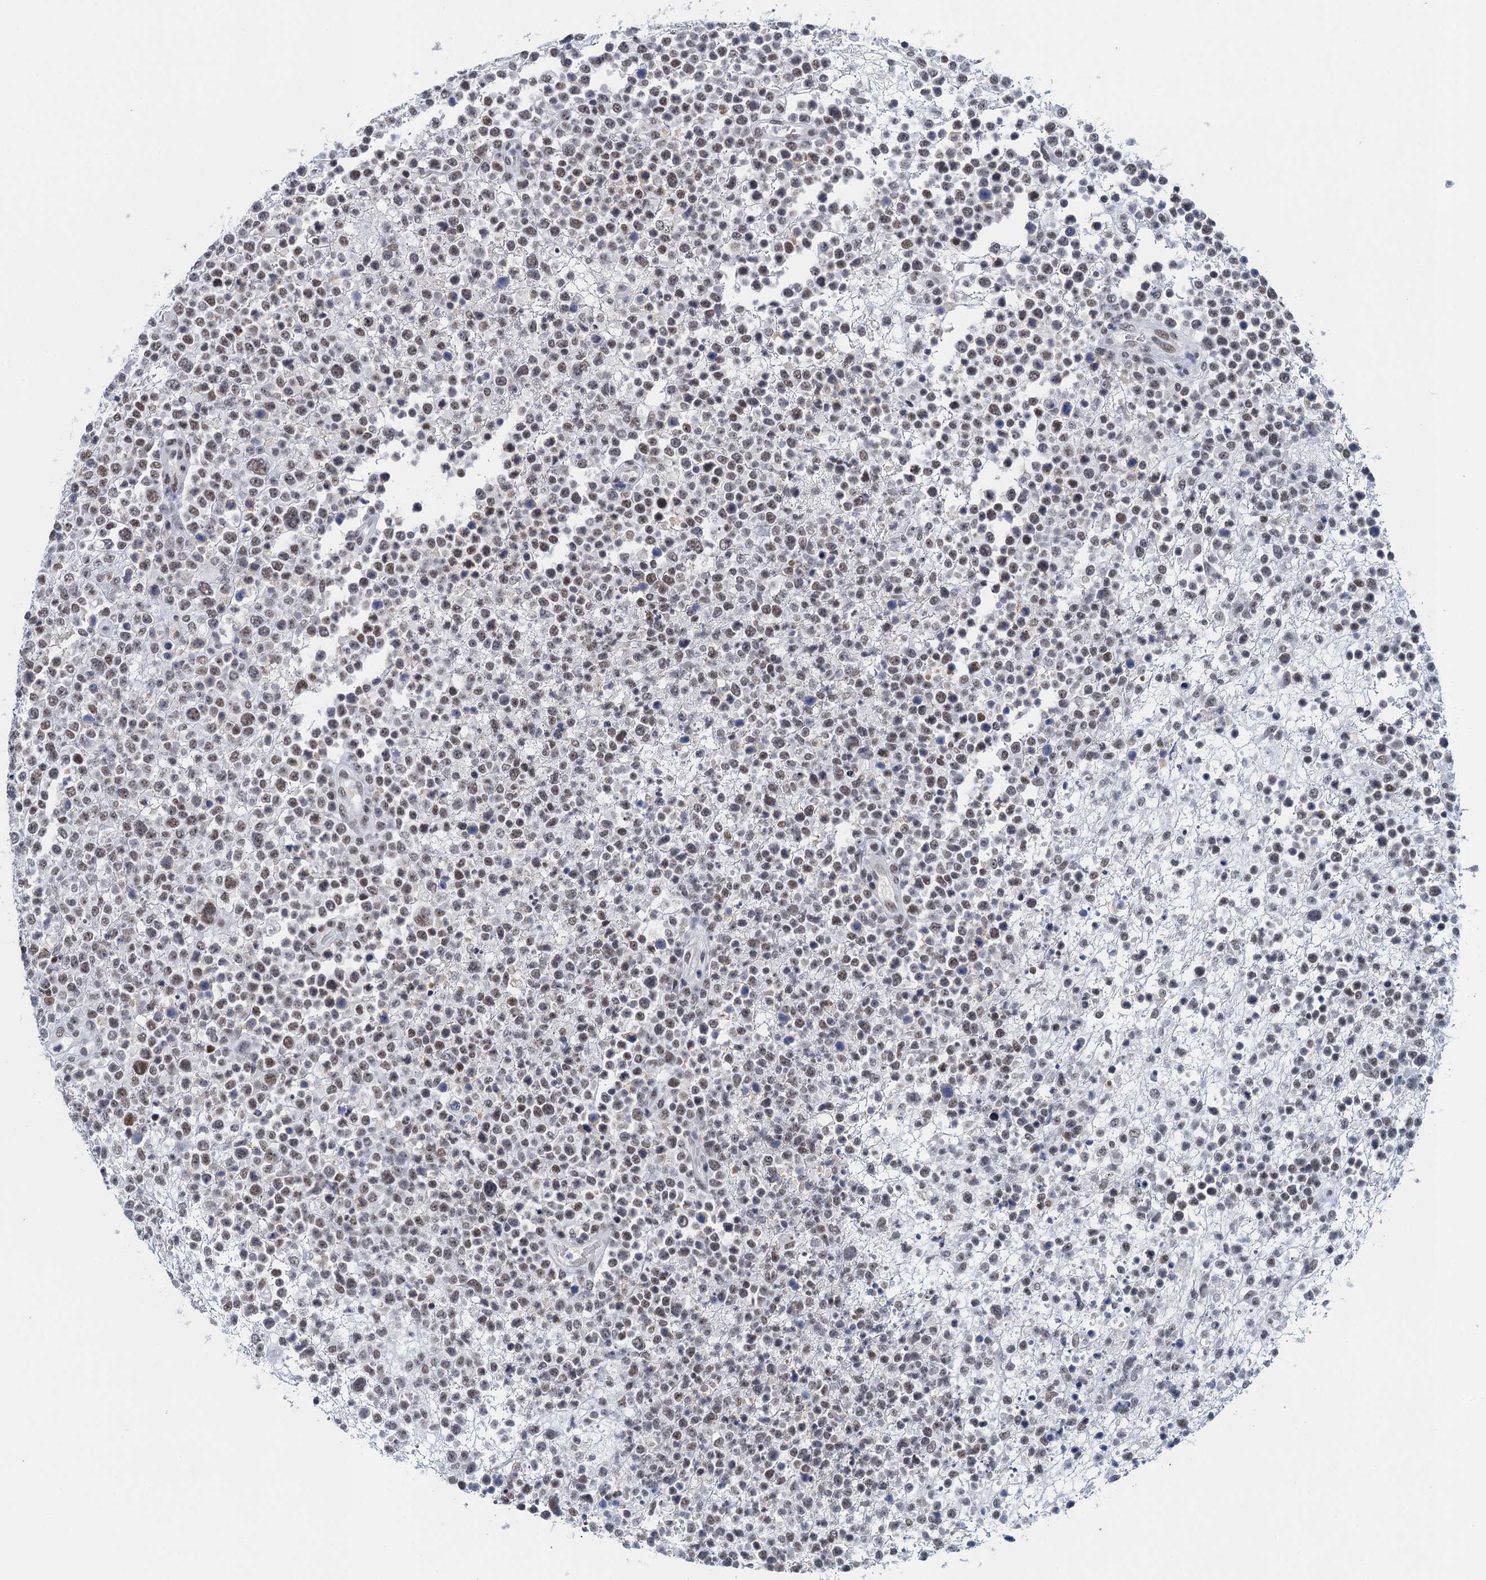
{"staining": {"intensity": "weak", "quantity": "25%-75%", "location": "nuclear"}, "tissue": "lymphoma", "cell_type": "Tumor cells", "image_type": "cancer", "snomed": [{"axis": "morphology", "description": "Malignant lymphoma, non-Hodgkin's type, High grade"}, {"axis": "topography", "description": "Colon"}], "caption": "Protein expression analysis of human lymphoma reveals weak nuclear staining in approximately 25%-75% of tumor cells.", "gene": "EPS8L1", "patient": {"sex": "female", "age": 53}}